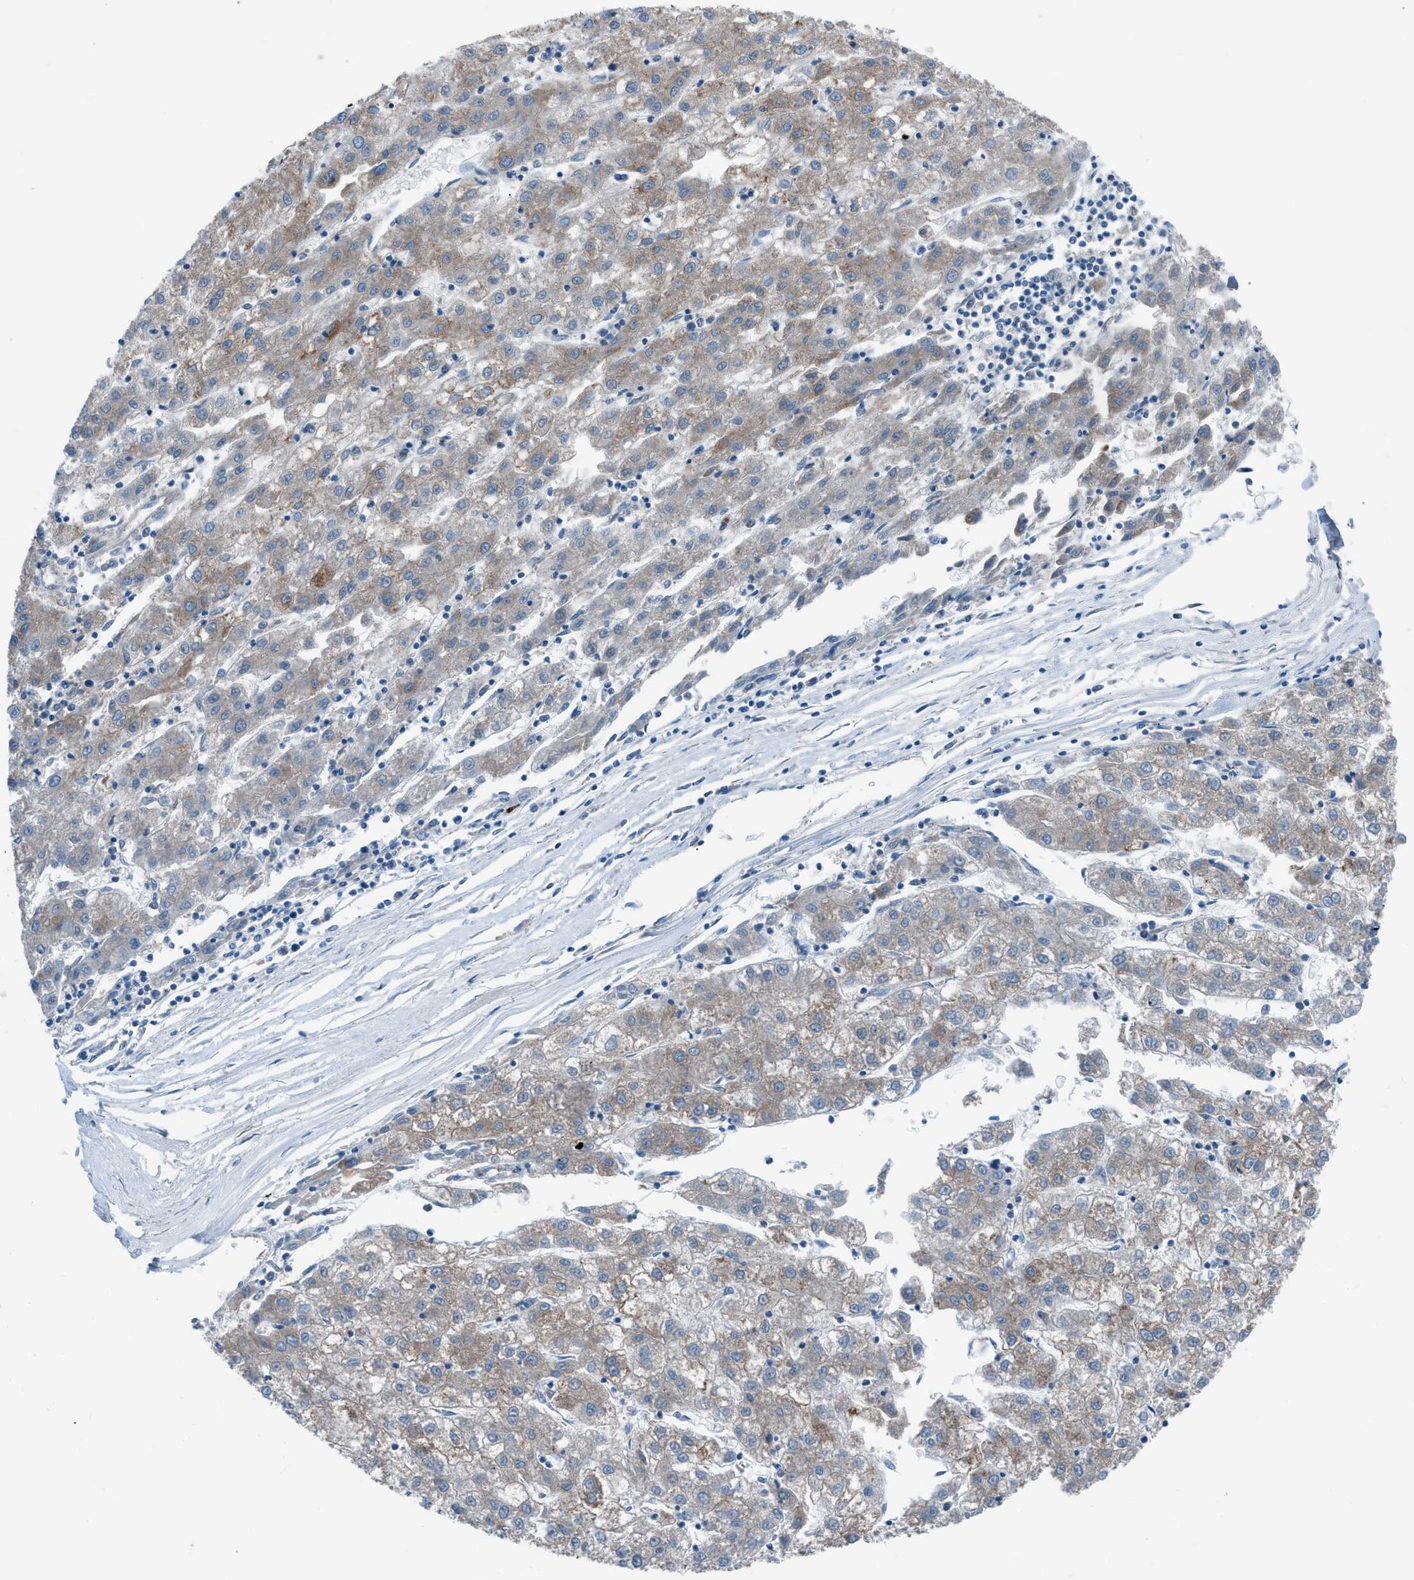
{"staining": {"intensity": "weak", "quantity": ">75%", "location": "cytoplasmic/membranous"}, "tissue": "liver cancer", "cell_type": "Tumor cells", "image_type": "cancer", "snomed": [{"axis": "morphology", "description": "Carcinoma, Hepatocellular, NOS"}, {"axis": "topography", "description": "Liver"}], "caption": "Immunohistochemical staining of hepatocellular carcinoma (liver) shows low levels of weak cytoplasmic/membranous positivity in approximately >75% of tumor cells.", "gene": "HEG1", "patient": {"sex": "male", "age": 72}}